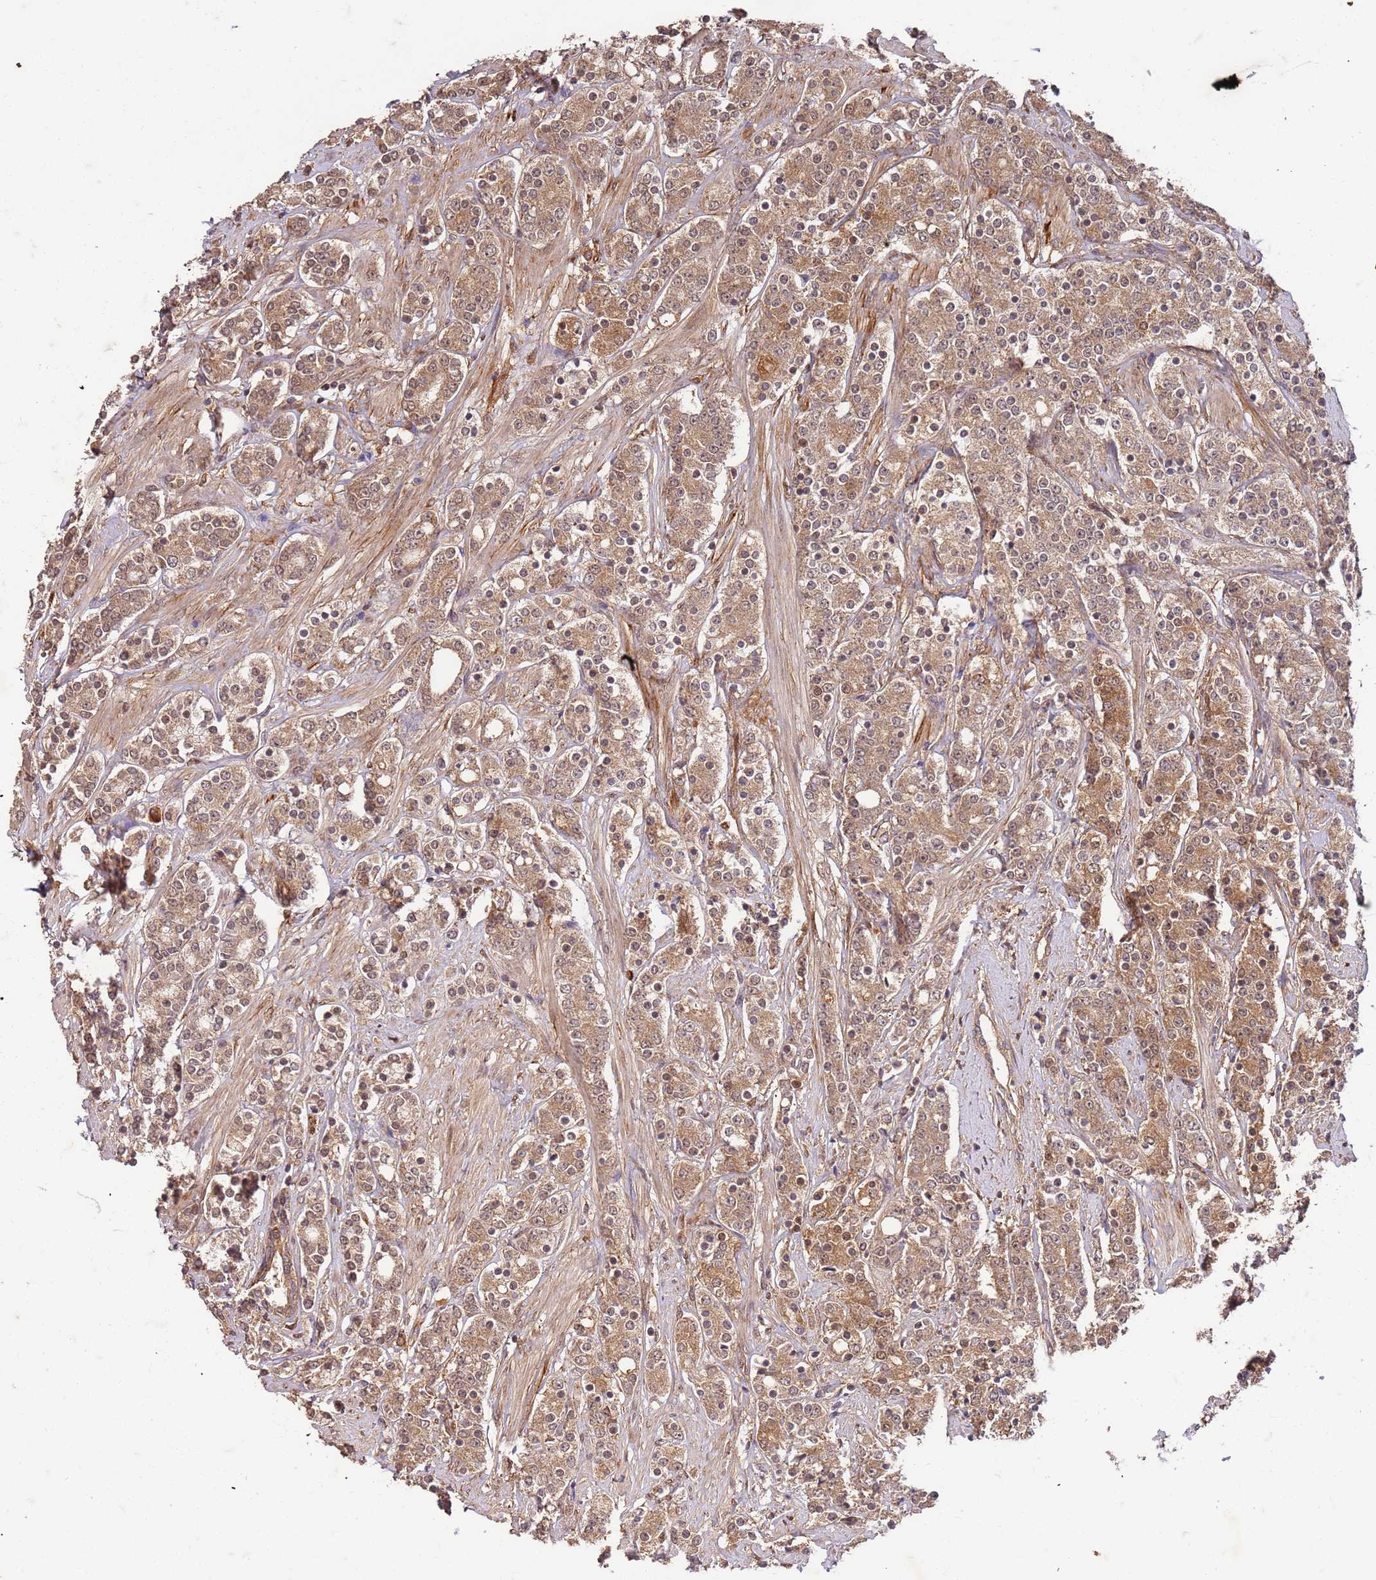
{"staining": {"intensity": "moderate", "quantity": ">75%", "location": "cytoplasmic/membranous,nuclear"}, "tissue": "prostate cancer", "cell_type": "Tumor cells", "image_type": "cancer", "snomed": [{"axis": "morphology", "description": "Adenocarcinoma, High grade"}, {"axis": "topography", "description": "Prostate"}], "caption": "IHC (DAB) staining of prostate cancer (high-grade adenocarcinoma) demonstrates moderate cytoplasmic/membranous and nuclear protein positivity in approximately >75% of tumor cells.", "gene": "UBE3A", "patient": {"sex": "male", "age": 62}}